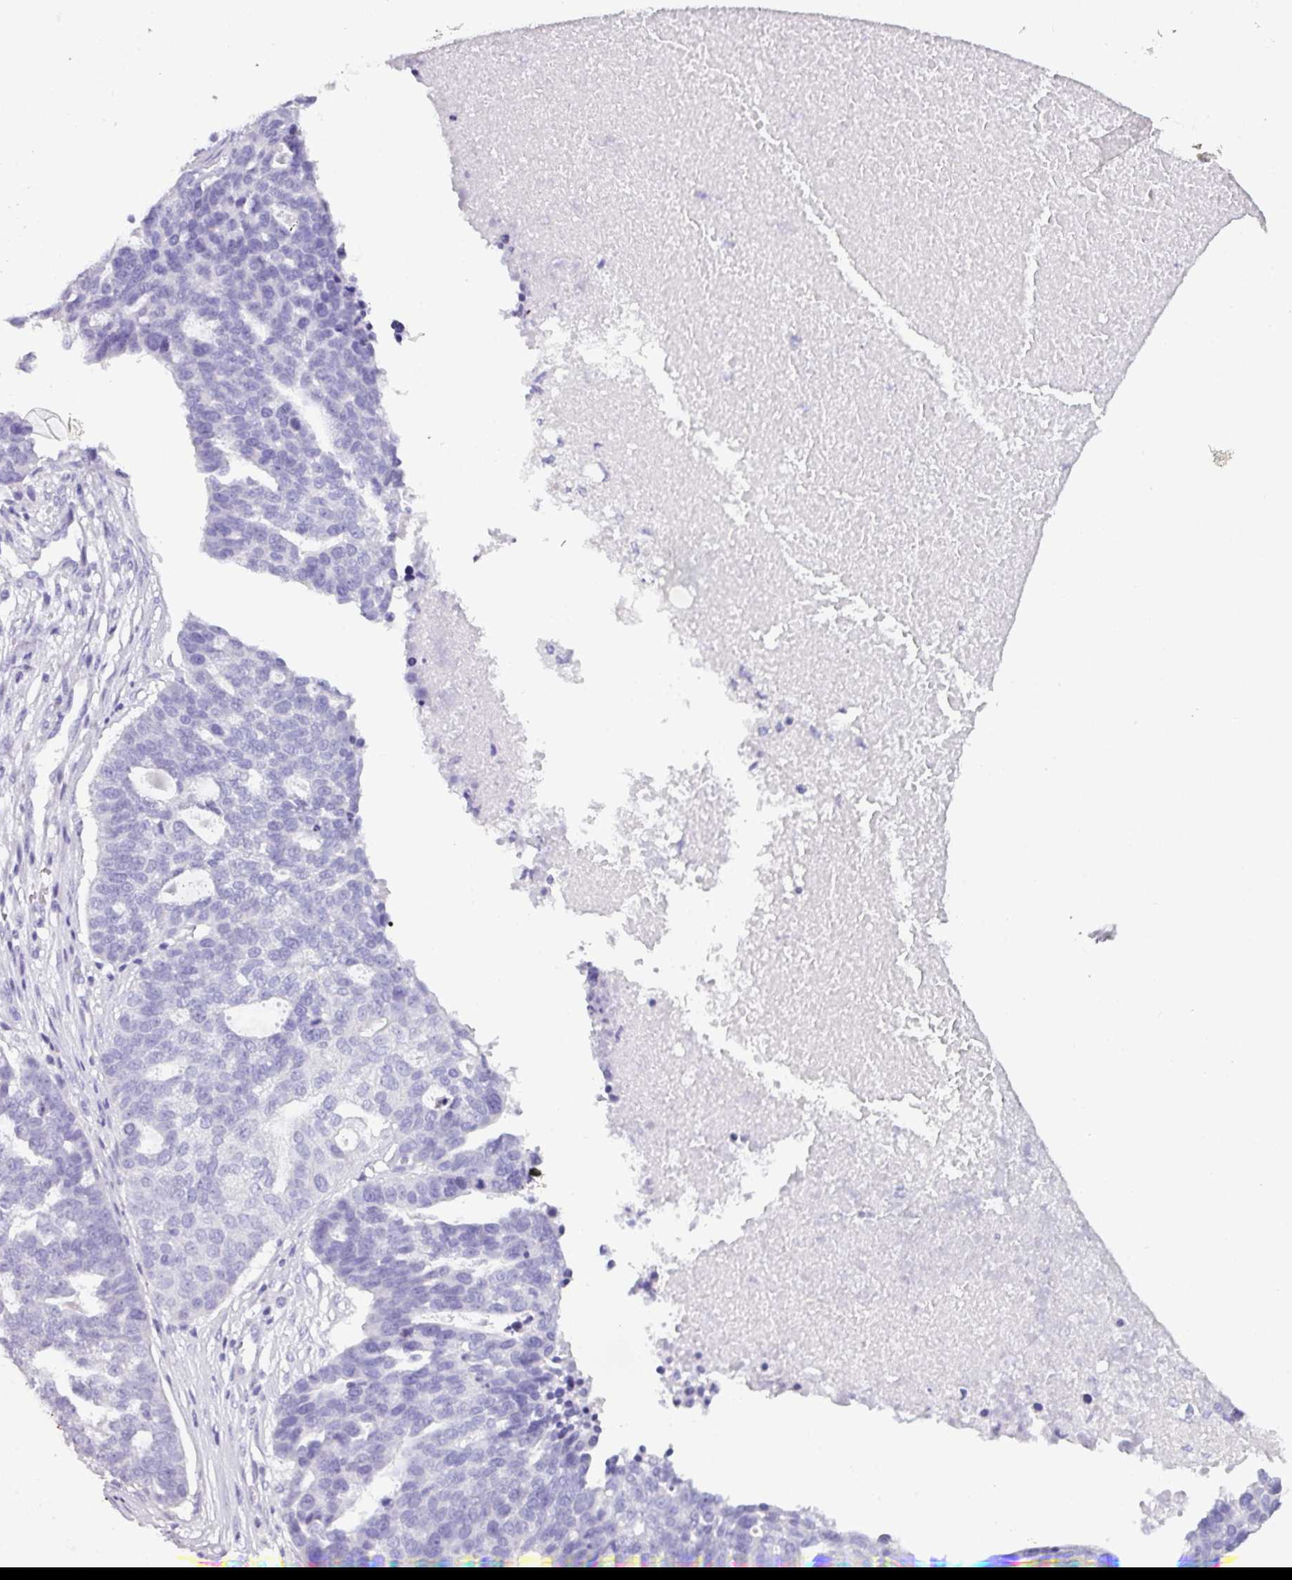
{"staining": {"intensity": "negative", "quantity": "none", "location": "none"}, "tissue": "ovarian cancer", "cell_type": "Tumor cells", "image_type": "cancer", "snomed": [{"axis": "morphology", "description": "Cystadenocarcinoma, serous, NOS"}, {"axis": "topography", "description": "Ovary"}], "caption": "Ovarian cancer was stained to show a protein in brown. There is no significant expression in tumor cells. The staining is performed using DAB (3,3'-diaminobenzidine) brown chromogen with nuclei counter-stained in using hematoxylin.", "gene": "NAPSA", "patient": {"sex": "female", "age": 59}}